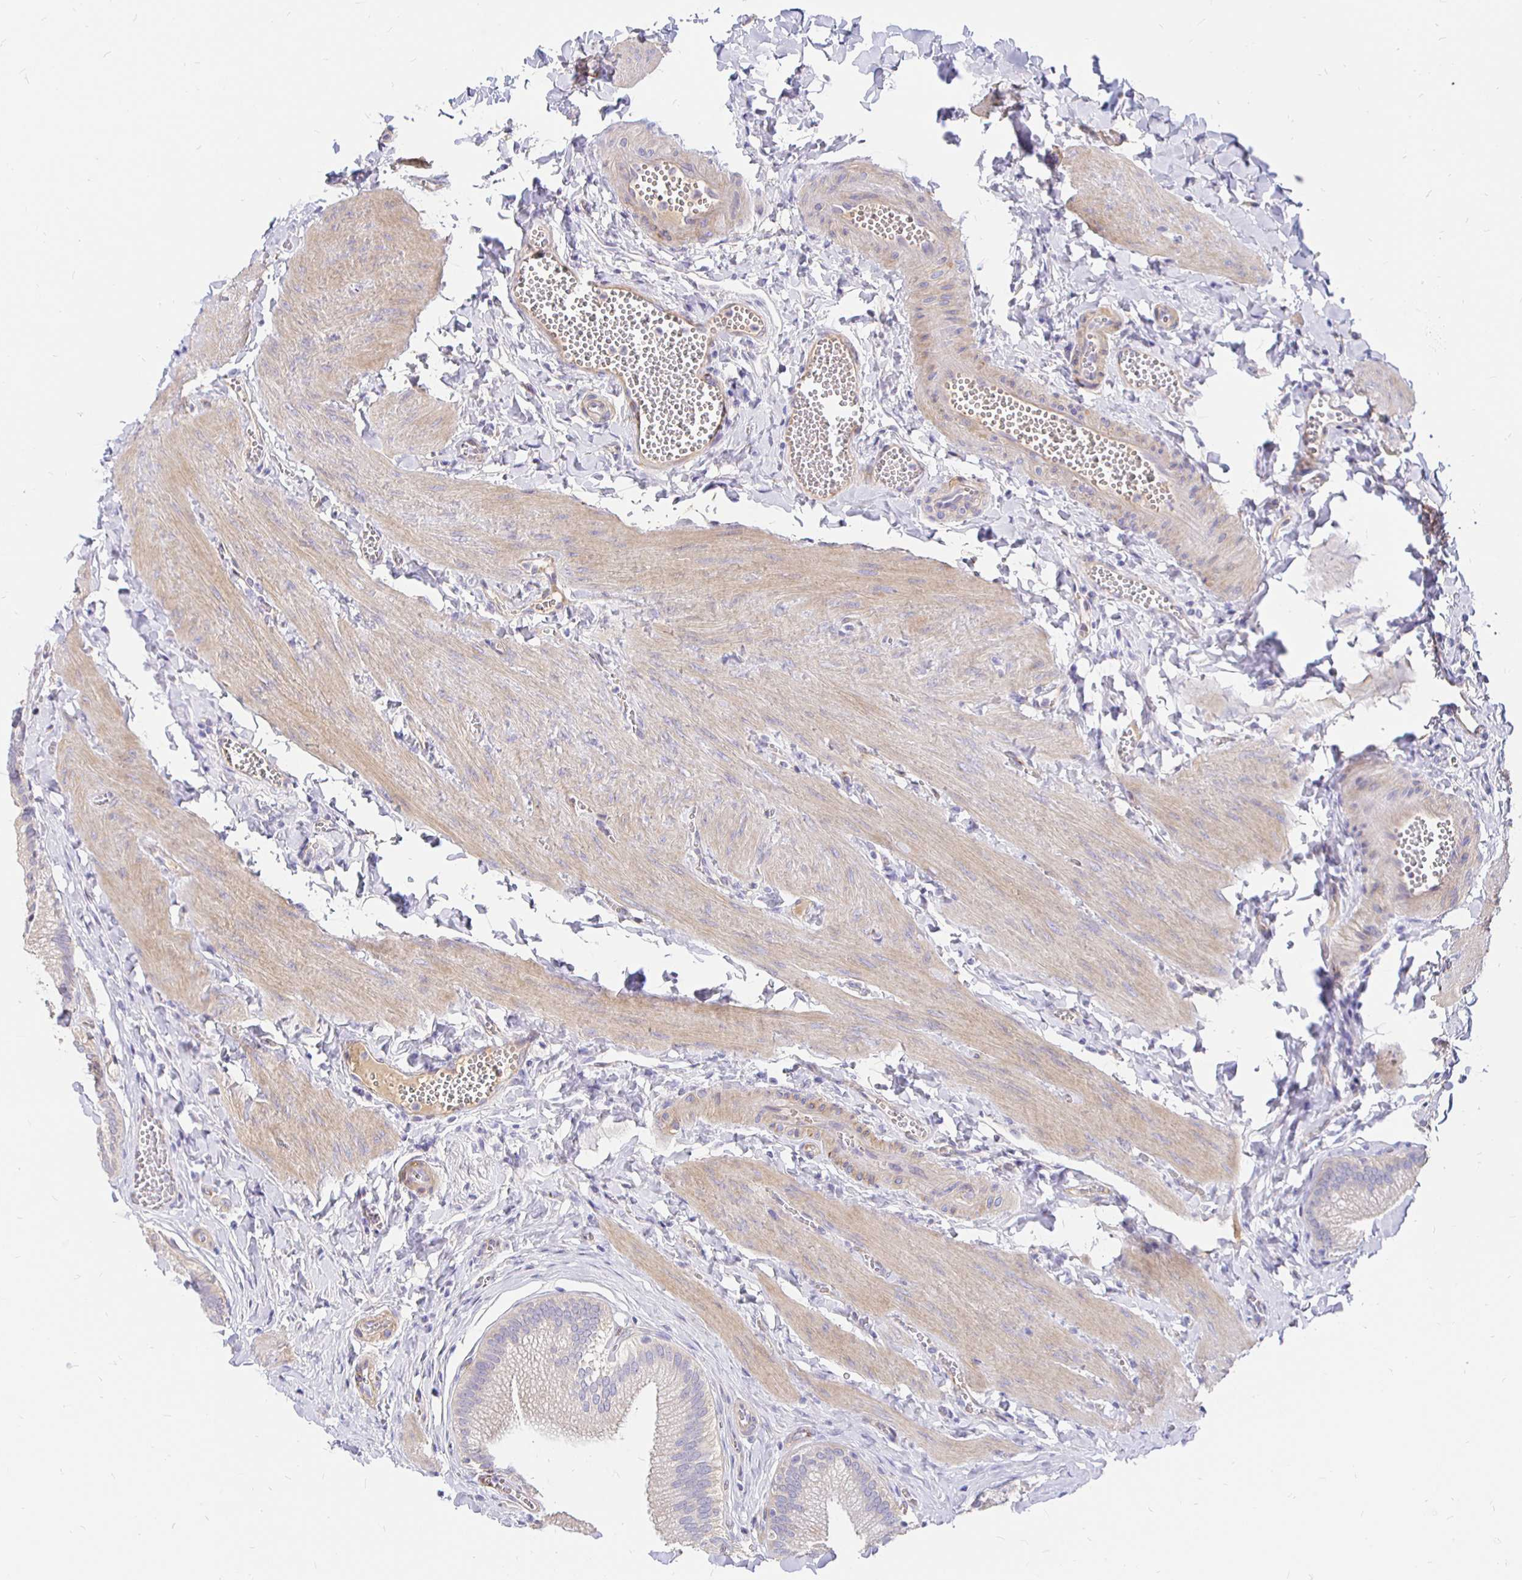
{"staining": {"intensity": "weak", "quantity": "<25%", "location": "cytoplasmic/membranous"}, "tissue": "gallbladder", "cell_type": "Glandular cells", "image_type": "normal", "snomed": [{"axis": "morphology", "description": "Normal tissue, NOS"}, {"axis": "topography", "description": "Gallbladder"}], "caption": "IHC histopathology image of unremarkable gallbladder: gallbladder stained with DAB shows no significant protein staining in glandular cells.", "gene": "PALM2AKAP2", "patient": {"sex": "male", "age": 17}}